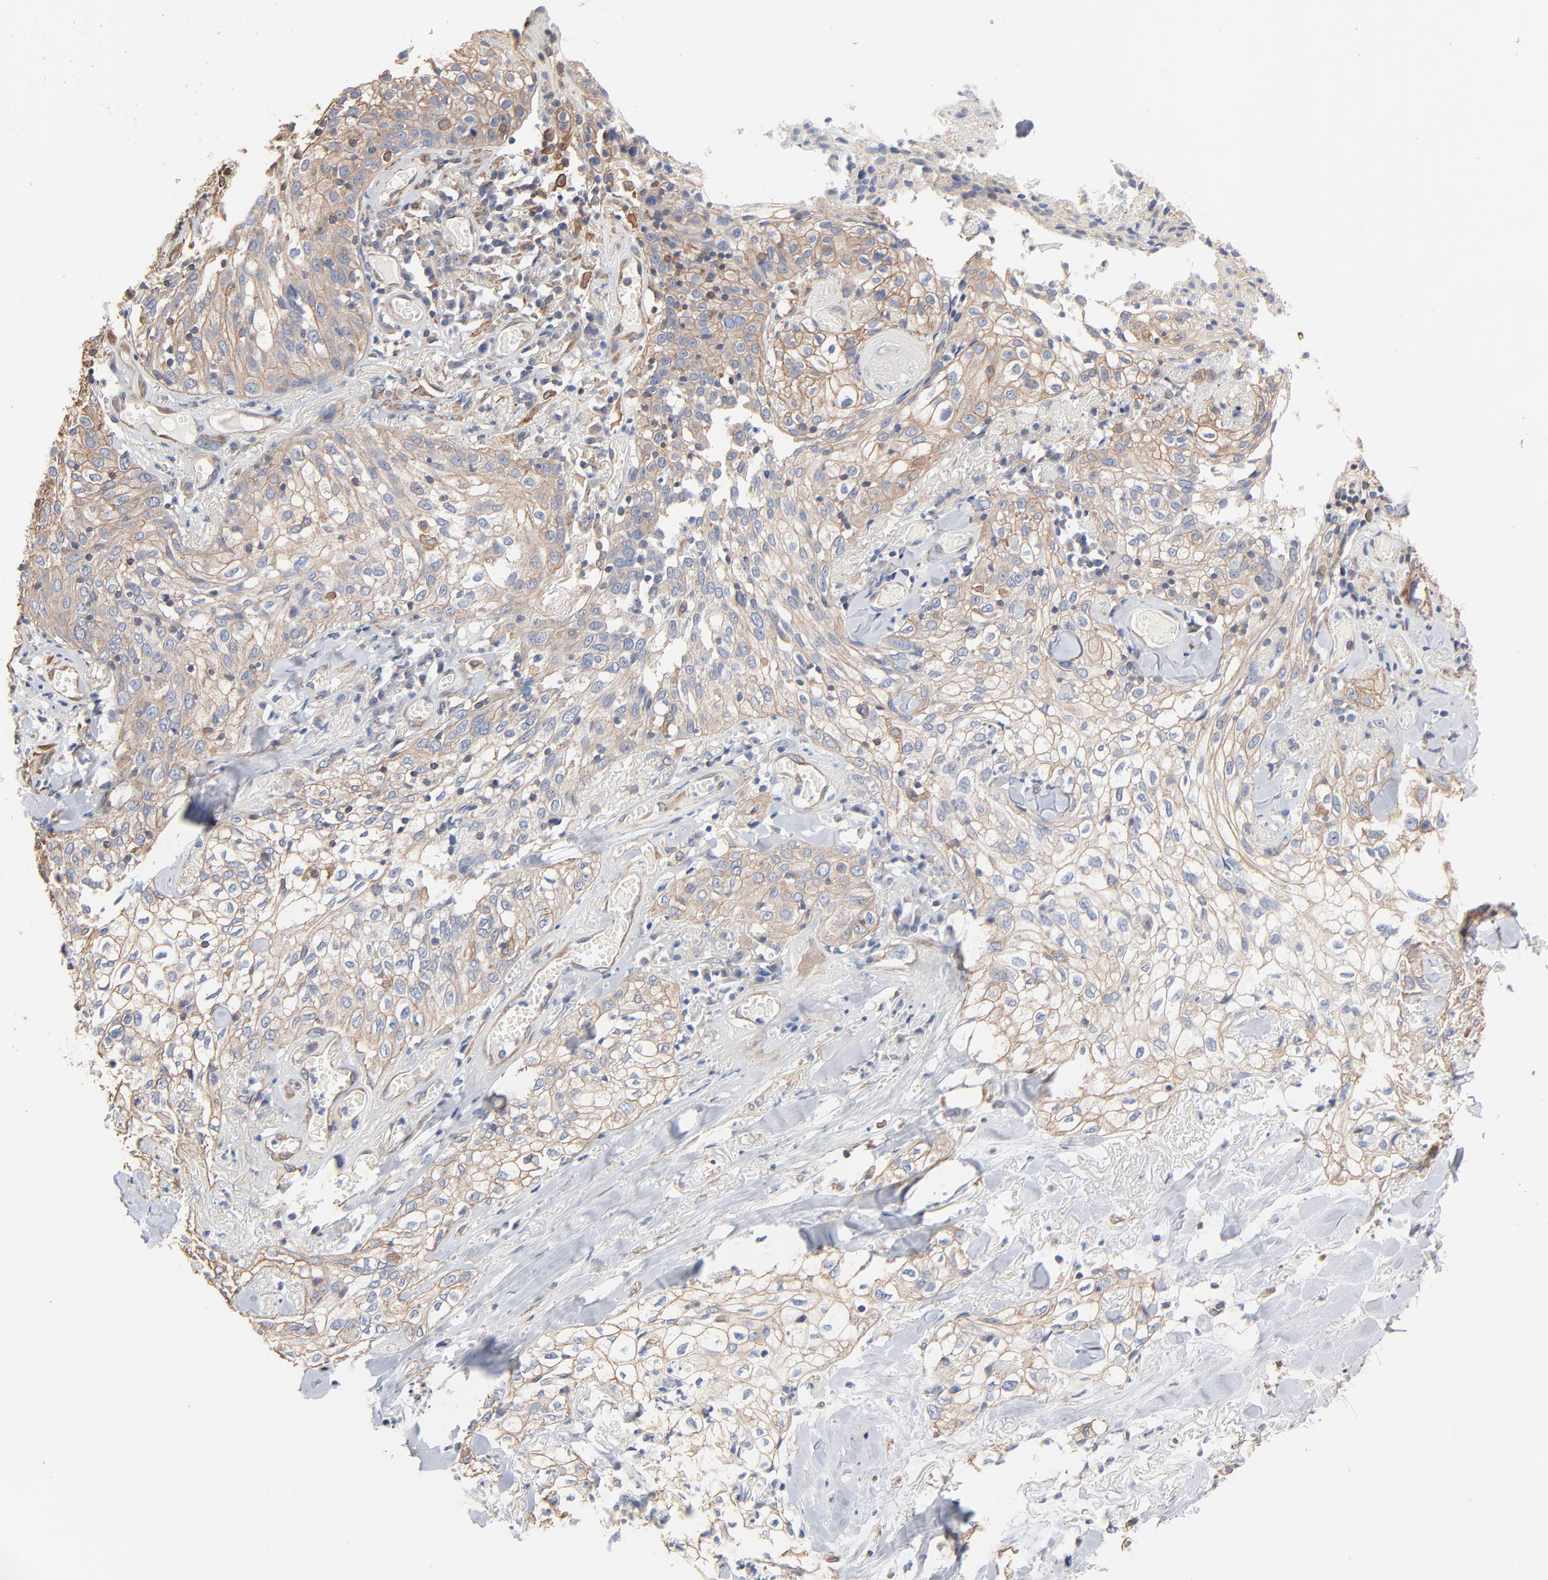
{"staining": {"intensity": "weak", "quantity": "25%-75%", "location": "cytoplasmic/membranous"}, "tissue": "skin cancer", "cell_type": "Tumor cells", "image_type": "cancer", "snomed": [{"axis": "morphology", "description": "Squamous cell carcinoma, NOS"}, {"axis": "topography", "description": "Skin"}], "caption": "Squamous cell carcinoma (skin) stained for a protein (brown) displays weak cytoplasmic/membranous positive expression in about 25%-75% of tumor cells.", "gene": "ABCD4", "patient": {"sex": "male", "age": 65}}